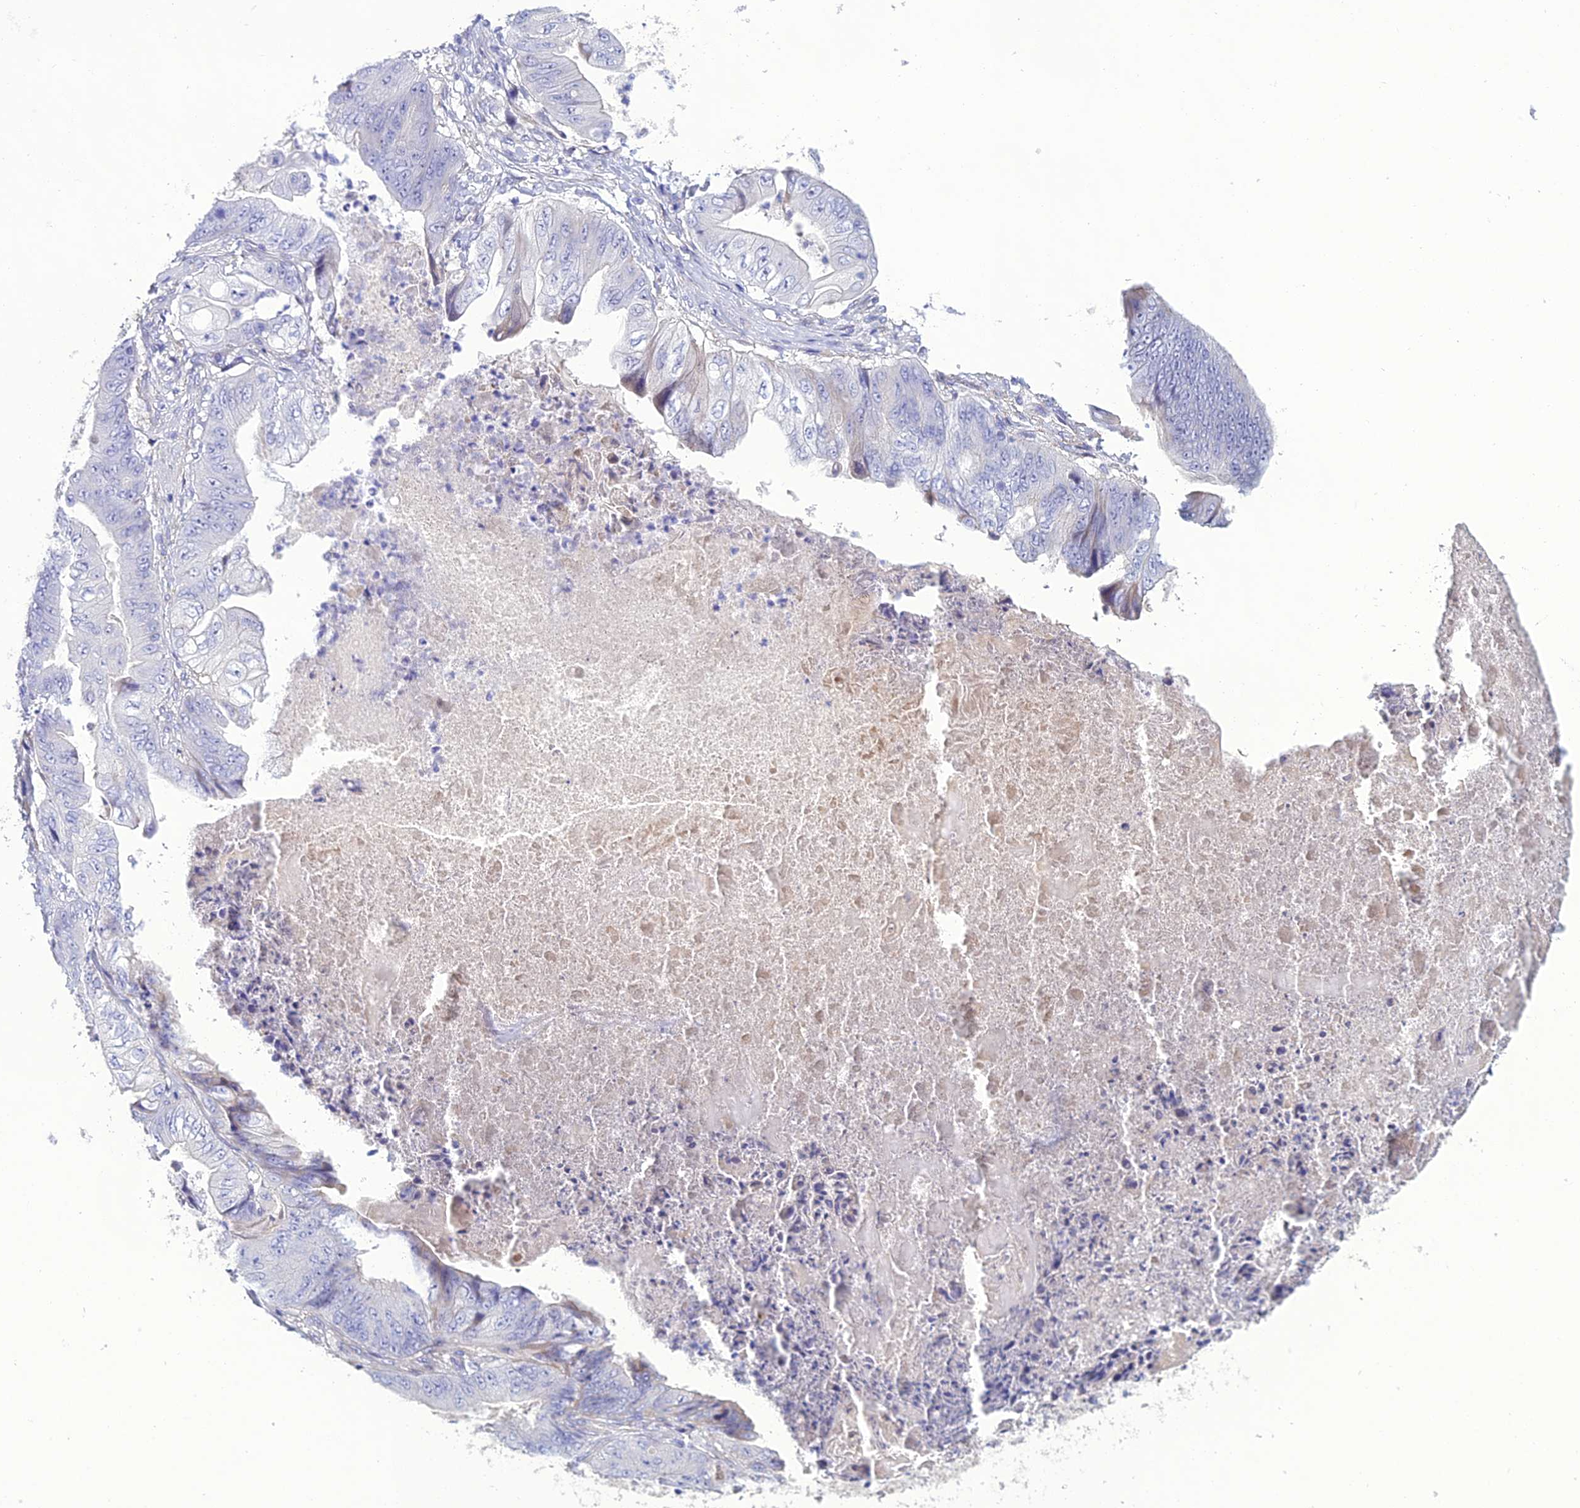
{"staining": {"intensity": "negative", "quantity": "none", "location": "none"}, "tissue": "stomach cancer", "cell_type": "Tumor cells", "image_type": "cancer", "snomed": [{"axis": "morphology", "description": "Adenocarcinoma, NOS"}, {"axis": "topography", "description": "Stomach"}], "caption": "Tumor cells show no significant protein expression in stomach adenocarcinoma.", "gene": "OR56B1", "patient": {"sex": "male", "age": 62}}